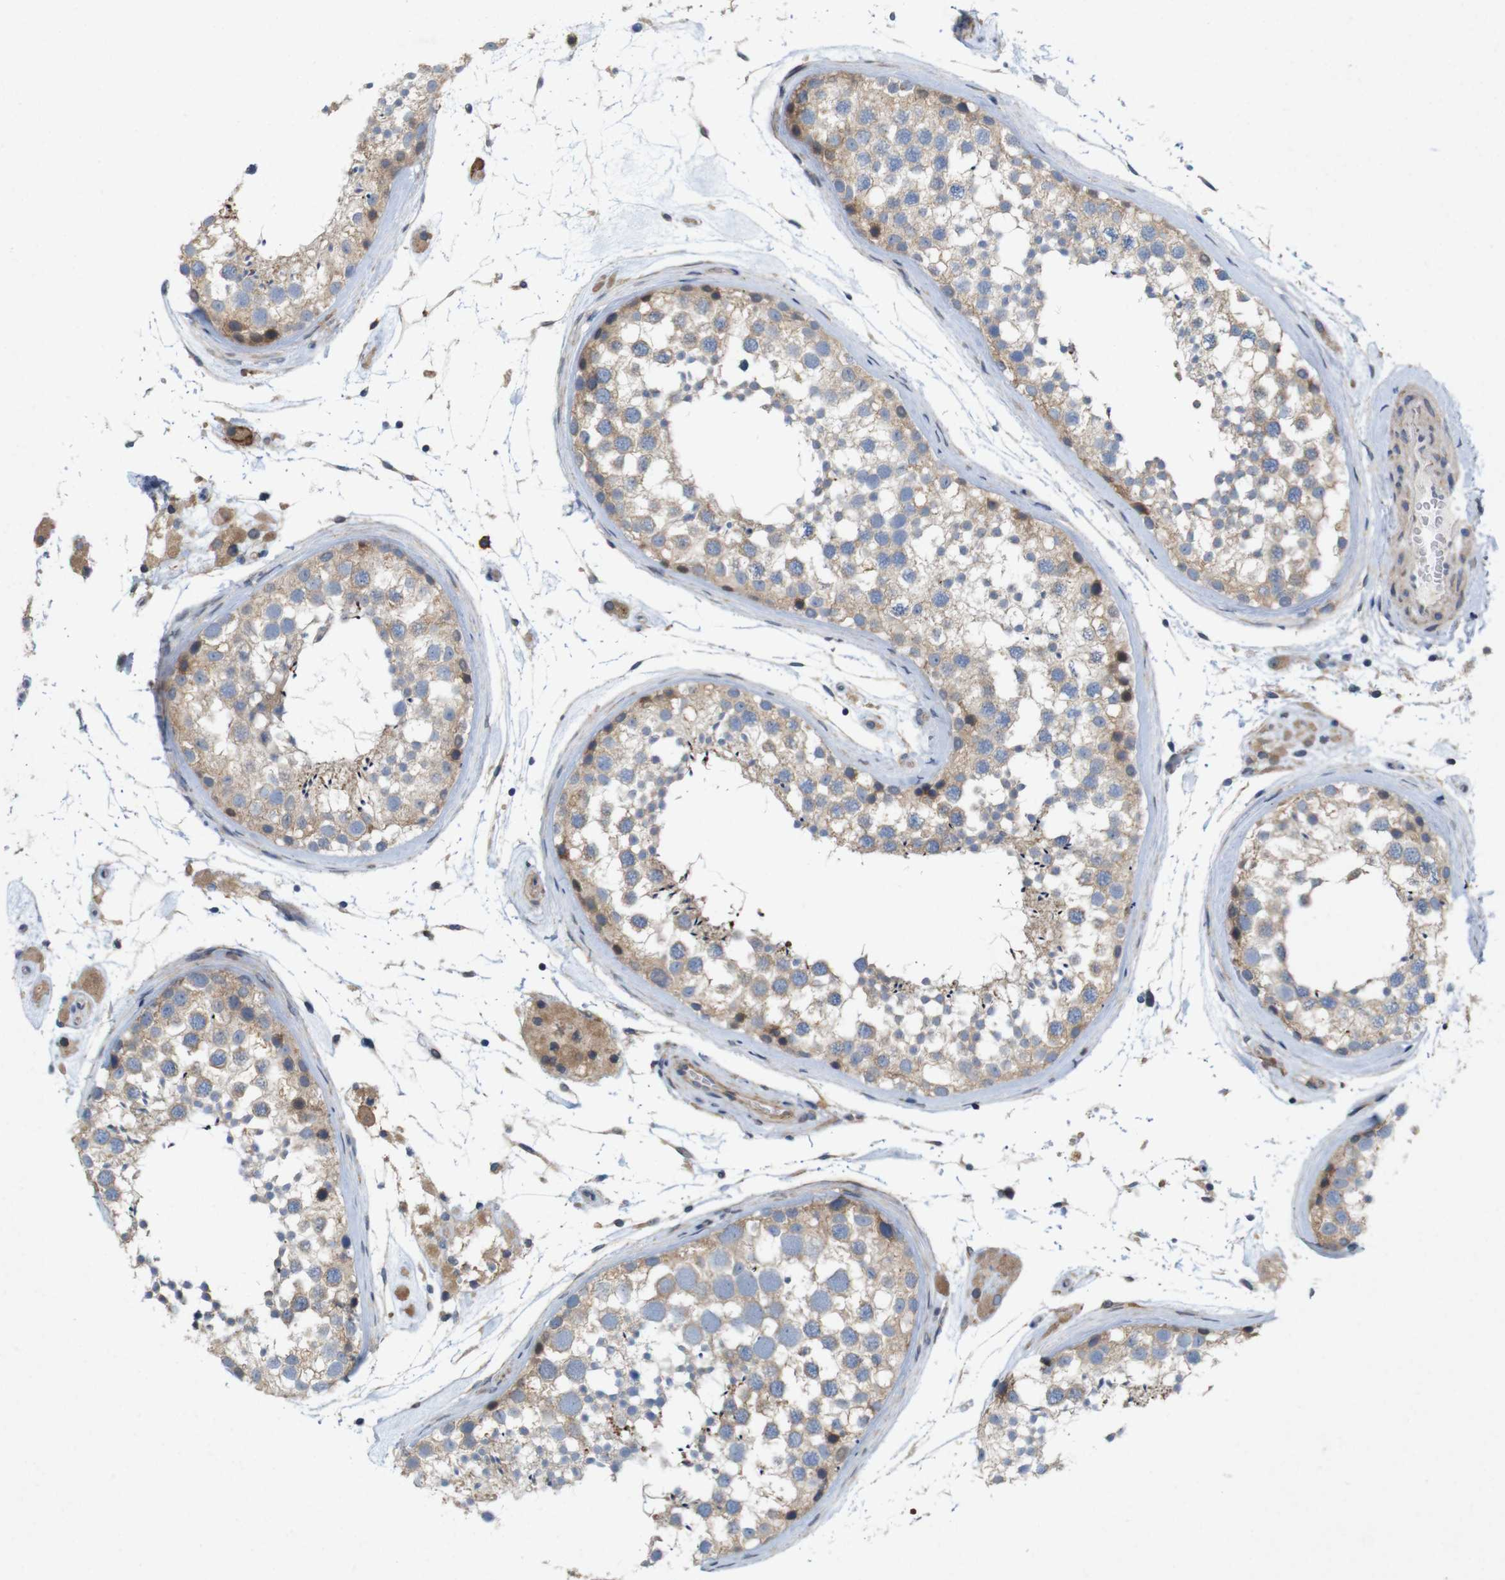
{"staining": {"intensity": "weak", "quantity": "25%-75%", "location": "cytoplasmic/membranous"}, "tissue": "testis", "cell_type": "Cells in seminiferous ducts", "image_type": "normal", "snomed": [{"axis": "morphology", "description": "Normal tissue, NOS"}, {"axis": "topography", "description": "Testis"}], "caption": "Testis was stained to show a protein in brown. There is low levels of weak cytoplasmic/membranous positivity in approximately 25%-75% of cells in seminiferous ducts. The staining is performed using DAB brown chromogen to label protein expression. The nuclei are counter-stained blue using hematoxylin.", "gene": "SIGLEC8", "patient": {"sex": "male", "age": 46}}